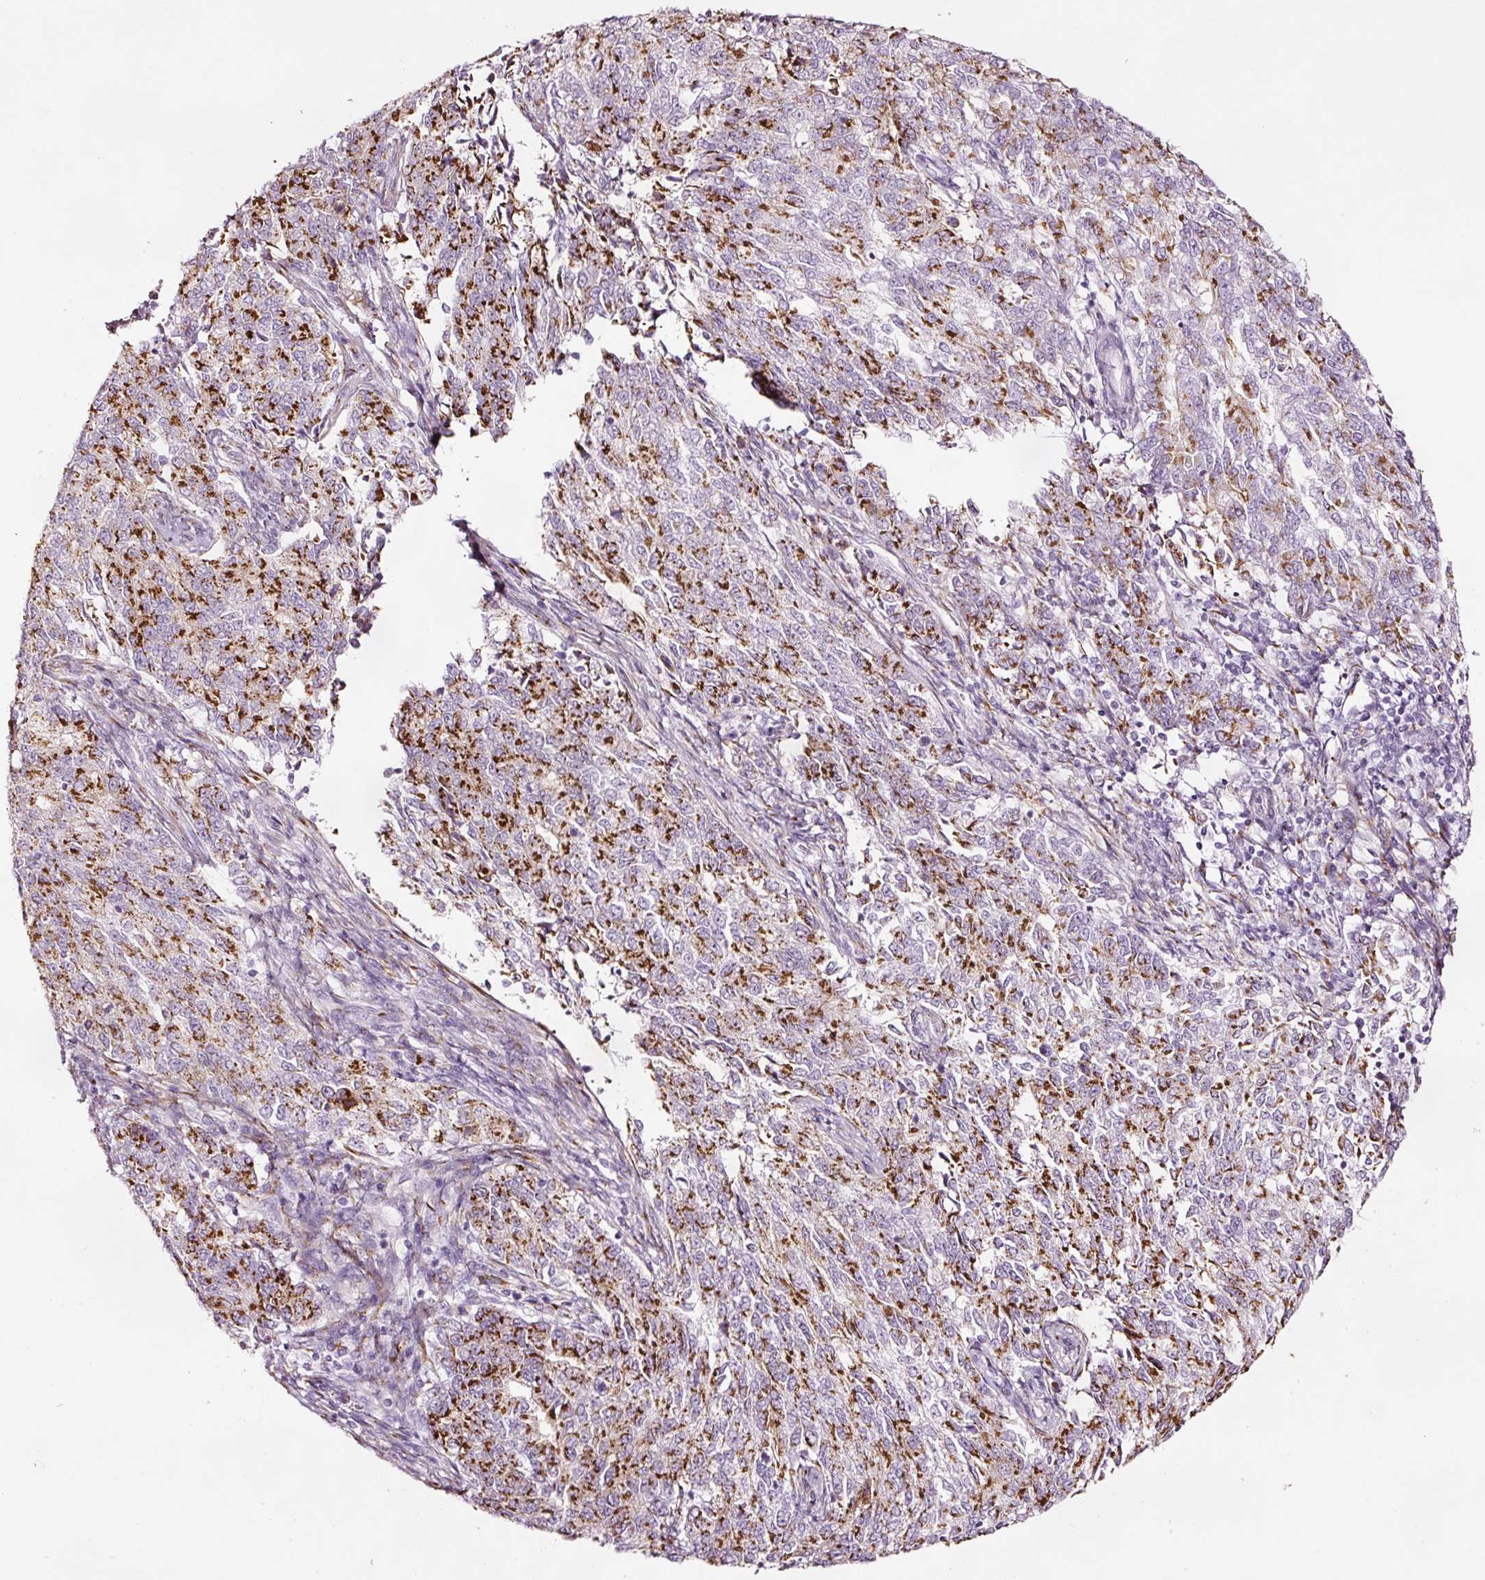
{"staining": {"intensity": "strong", "quantity": ">75%", "location": "cytoplasmic/membranous"}, "tissue": "endometrial cancer", "cell_type": "Tumor cells", "image_type": "cancer", "snomed": [{"axis": "morphology", "description": "Adenocarcinoma, NOS"}, {"axis": "topography", "description": "Endometrium"}], "caption": "Immunohistochemical staining of endometrial cancer (adenocarcinoma) displays strong cytoplasmic/membranous protein expression in about >75% of tumor cells. The protein of interest is stained brown, and the nuclei are stained in blue (DAB IHC with brightfield microscopy, high magnification).", "gene": "SDF4", "patient": {"sex": "female", "age": 50}}